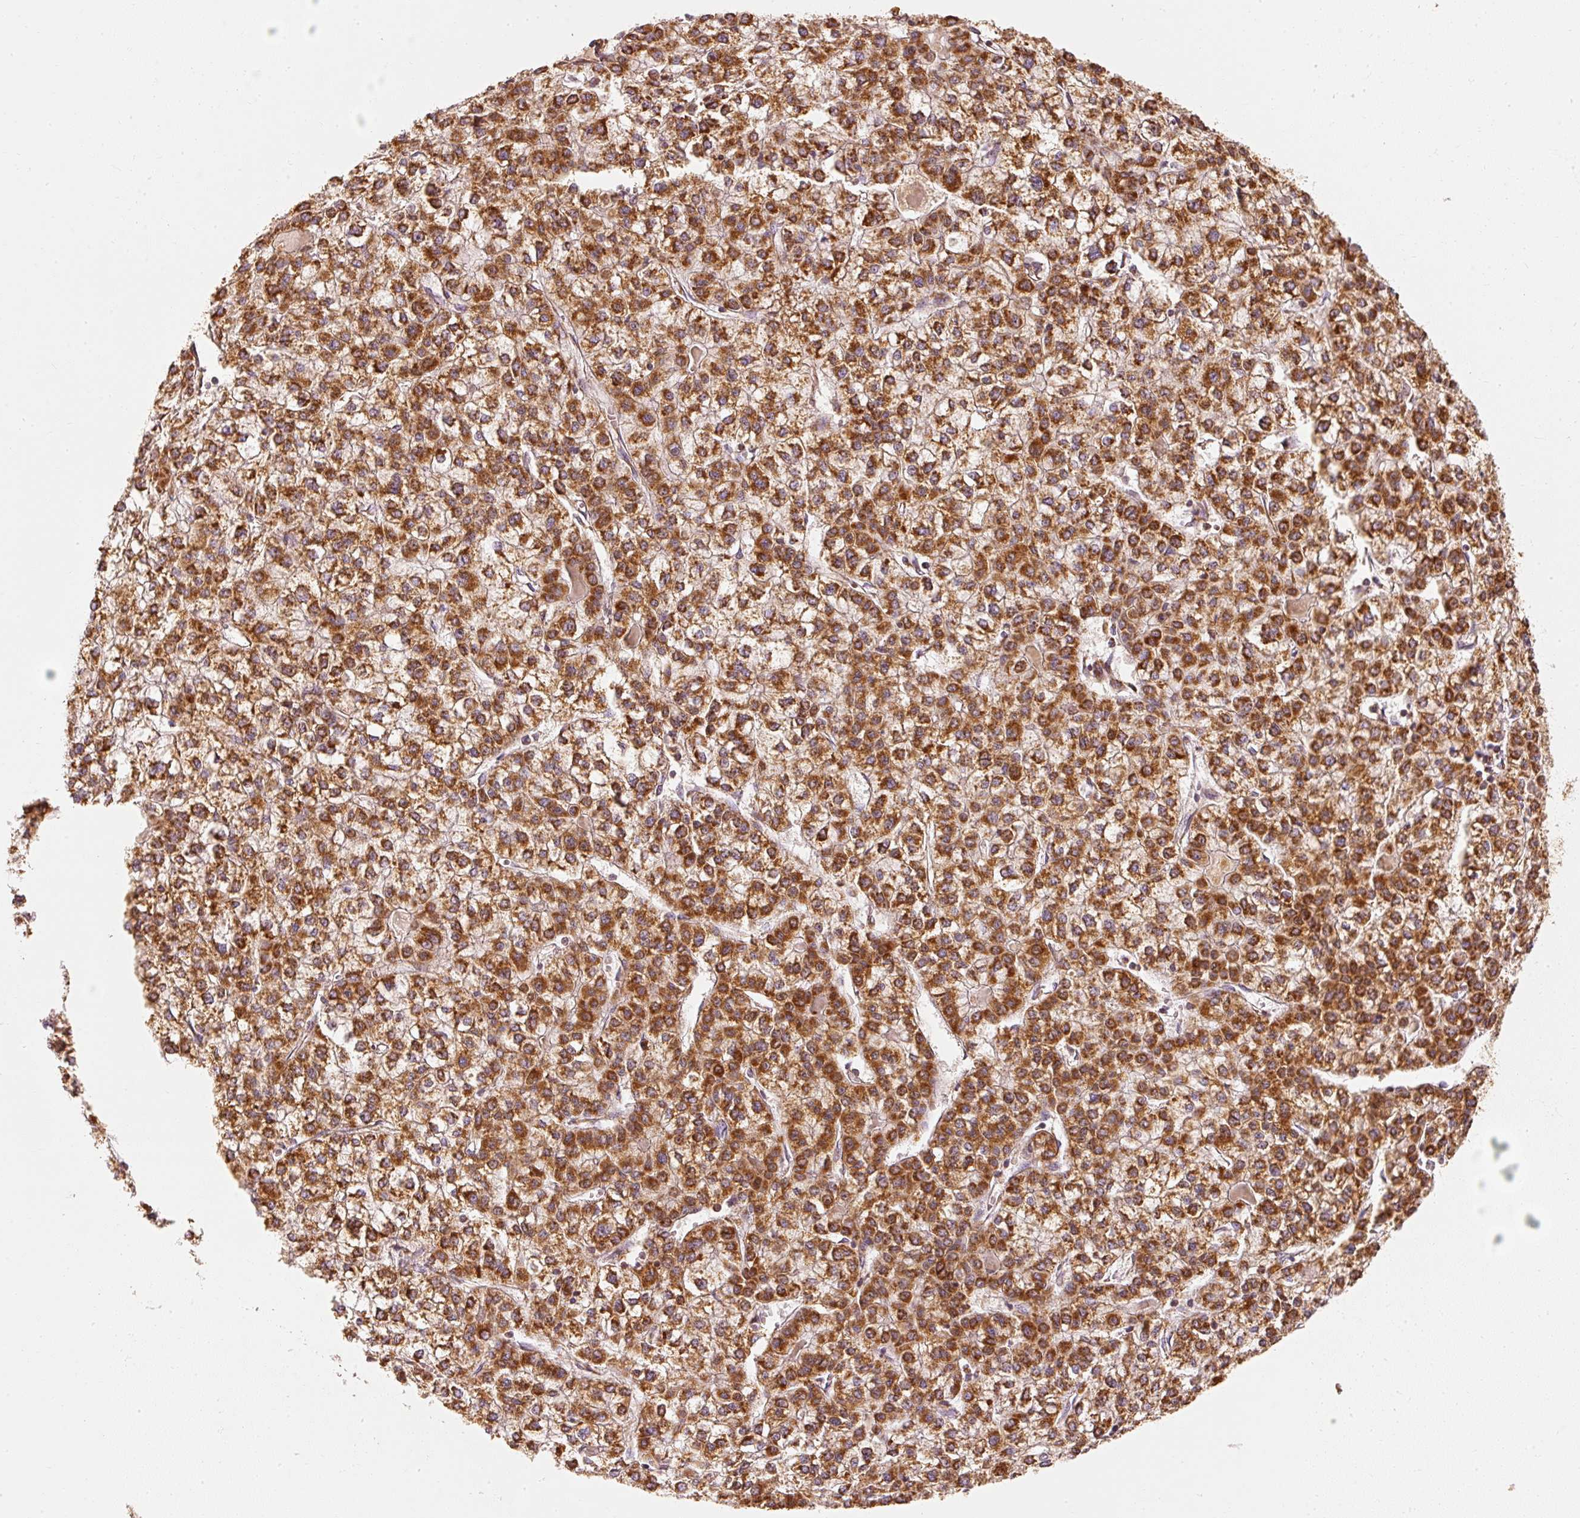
{"staining": {"intensity": "strong", "quantity": ">75%", "location": "cytoplasmic/membranous"}, "tissue": "liver cancer", "cell_type": "Tumor cells", "image_type": "cancer", "snomed": [{"axis": "morphology", "description": "Carcinoma, Hepatocellular, NOS"}, {"axis": "topography", "description": "Liver"}], "caption": "Human liver hepatocellular carcinoma stained for a protein (brown) displays strong cytoplasmic/membranous positive positivity in approximately >75% of tumor cells.", "gene": "TOMM40", "patient": {"sex": "female", "age": 43}}